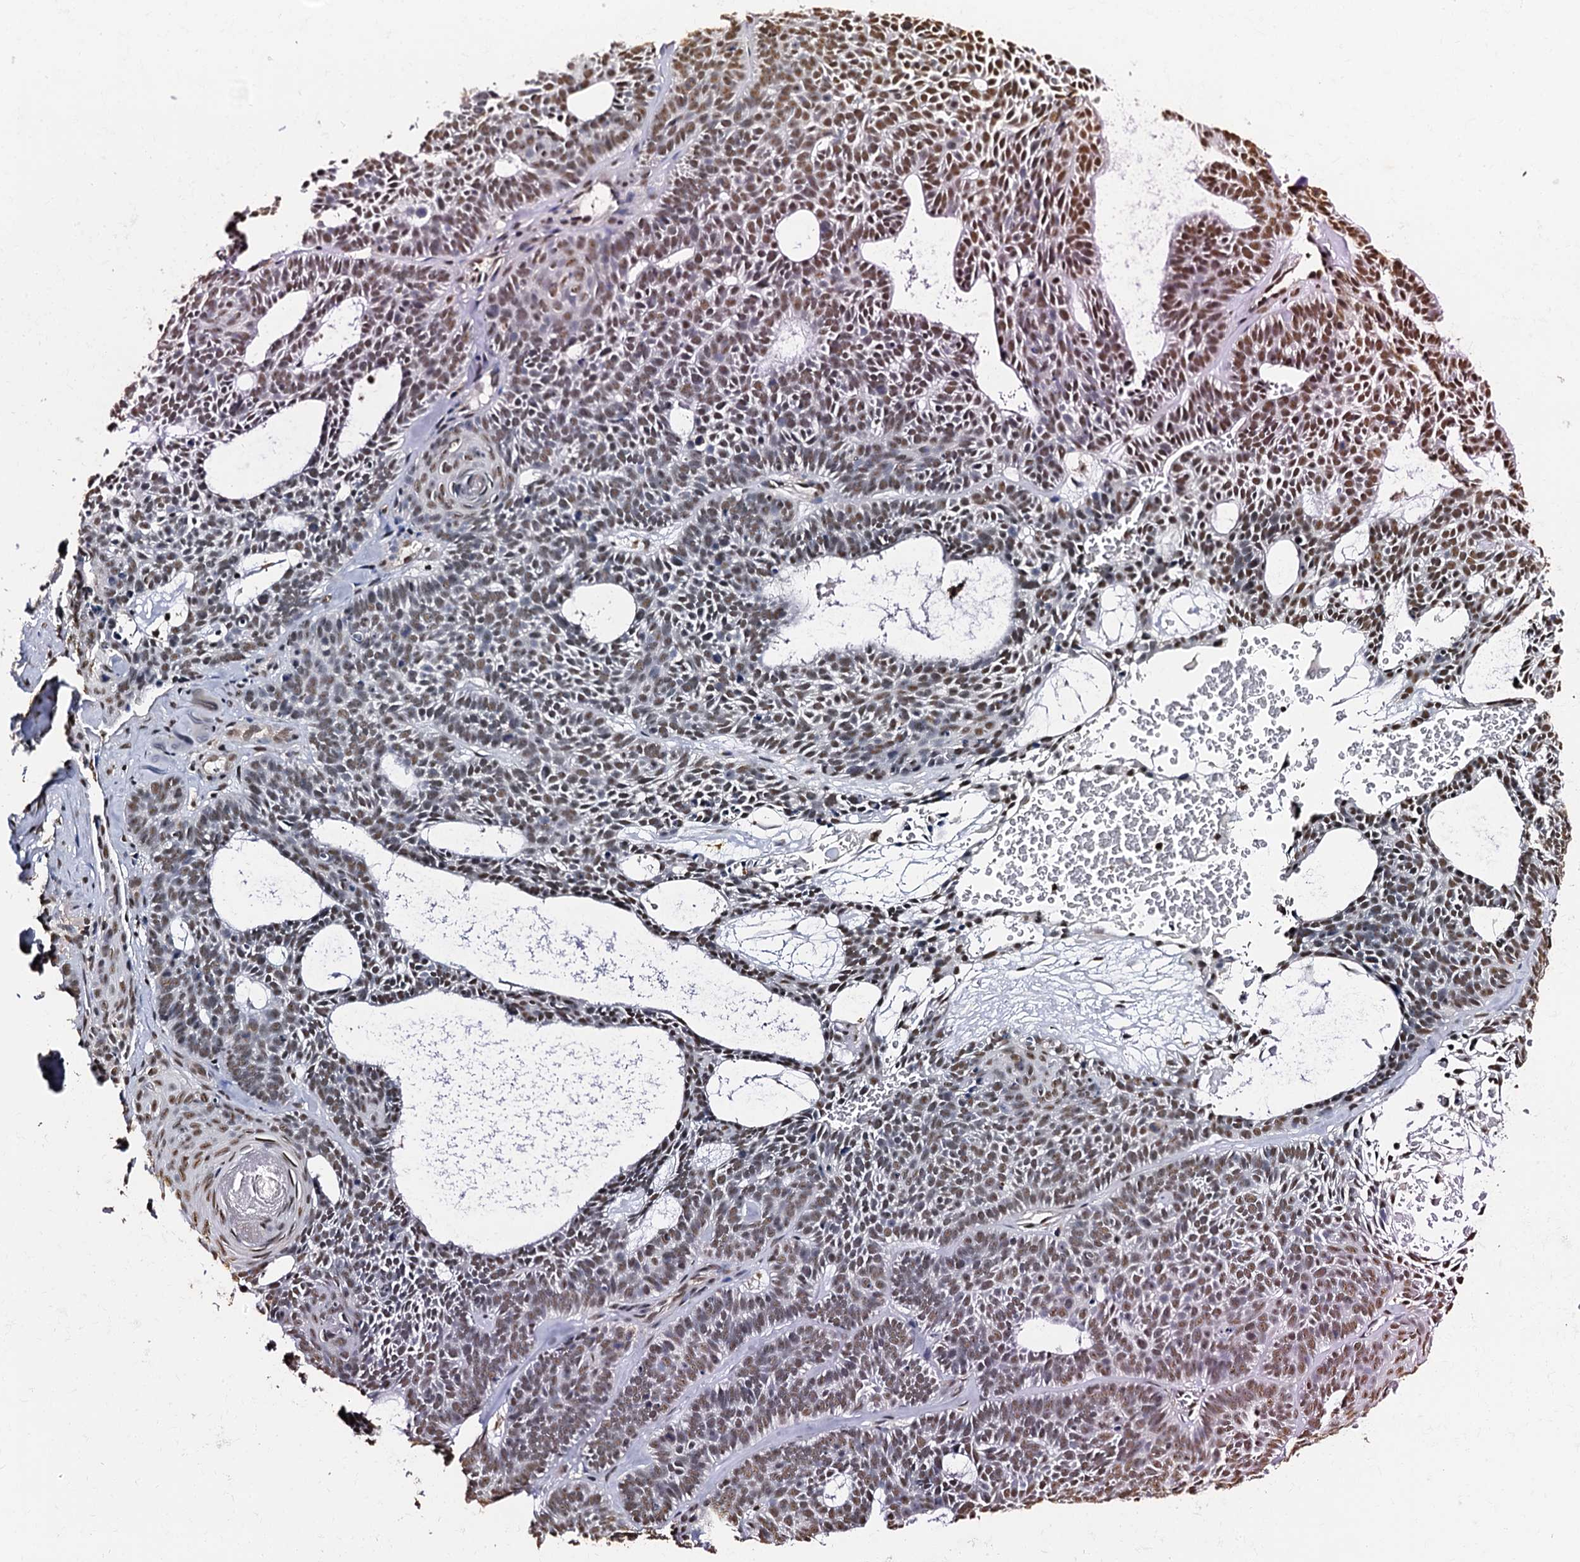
{"staining": {"intensity": "moderate", "quantity": "25%-75%", "location": "nuclear"}, "tissue": "skin cancer", "cell_type": "Tumor cells", "image_type": "cancer", "snomed": [{"axis": "morphology", "description": "Basal cell carcinoma"}, {"axis": "topography", "description": "Skin"}], "caption": "Immunohistochemical staining of human skin cancer (basal cell carcinoma) demonstrates medium levels of moderate nuclear expression in about 25%-75% of tumor cells.", "gene": "SNRPD2", "patient": {"sex": "male", "age": 85}}